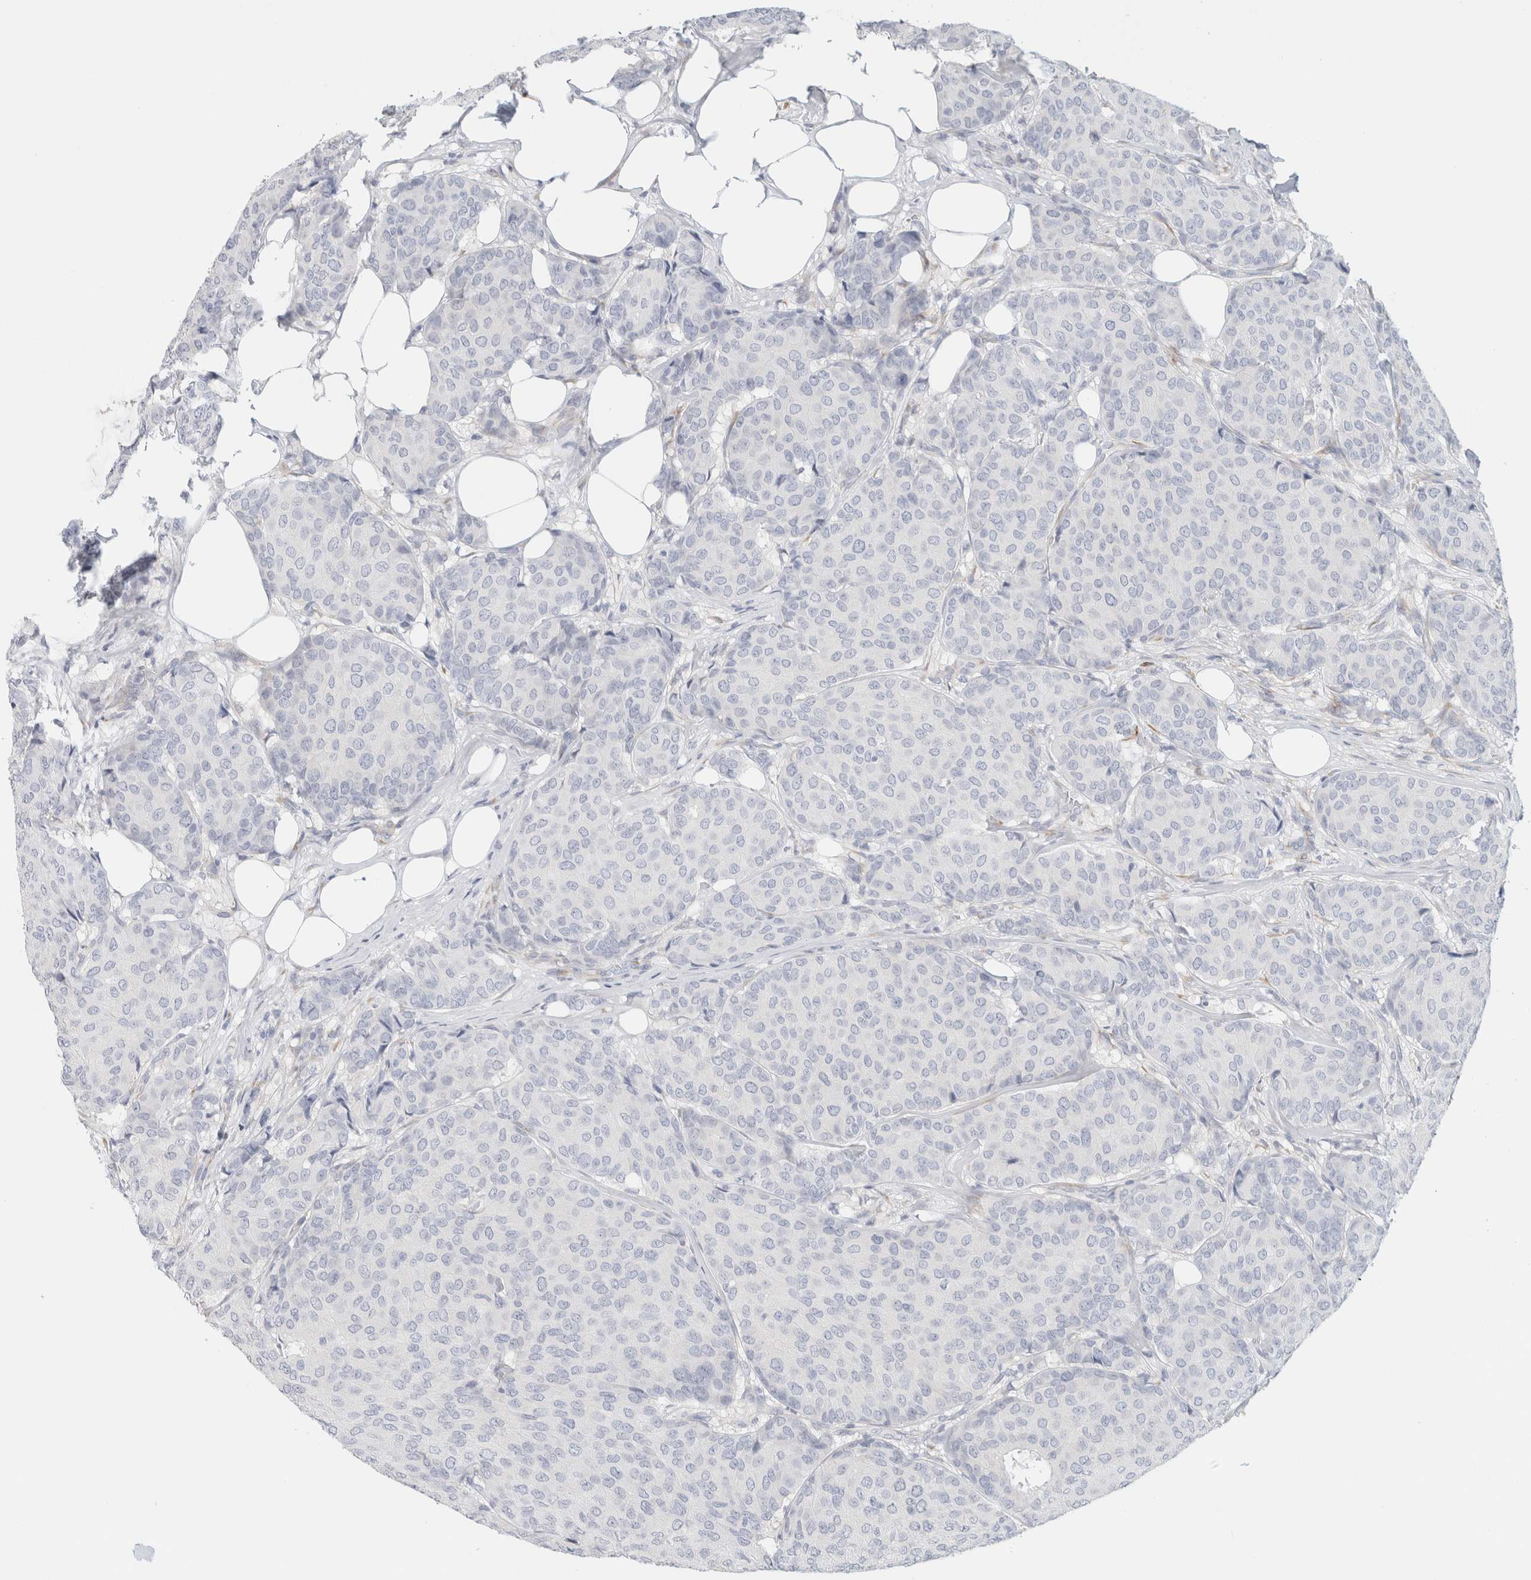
{"staining": {"intensity": "negative", "quantity": "none", "location": "none"}, "tissue": "breast cancer", "cell_type": "Tumor cells", "image_type": "cancer", "snomed": [{"axis": "morphology", "description": "Duct carcinoma"}, {"axis": "topography", "description": "Breast"}], "caption": "This is an IHC image of breast intraductal carcinoma. There is no positivity in tumor cells.", "gene": "RTN4", "patient": {"sex": "female", "age": 75}}